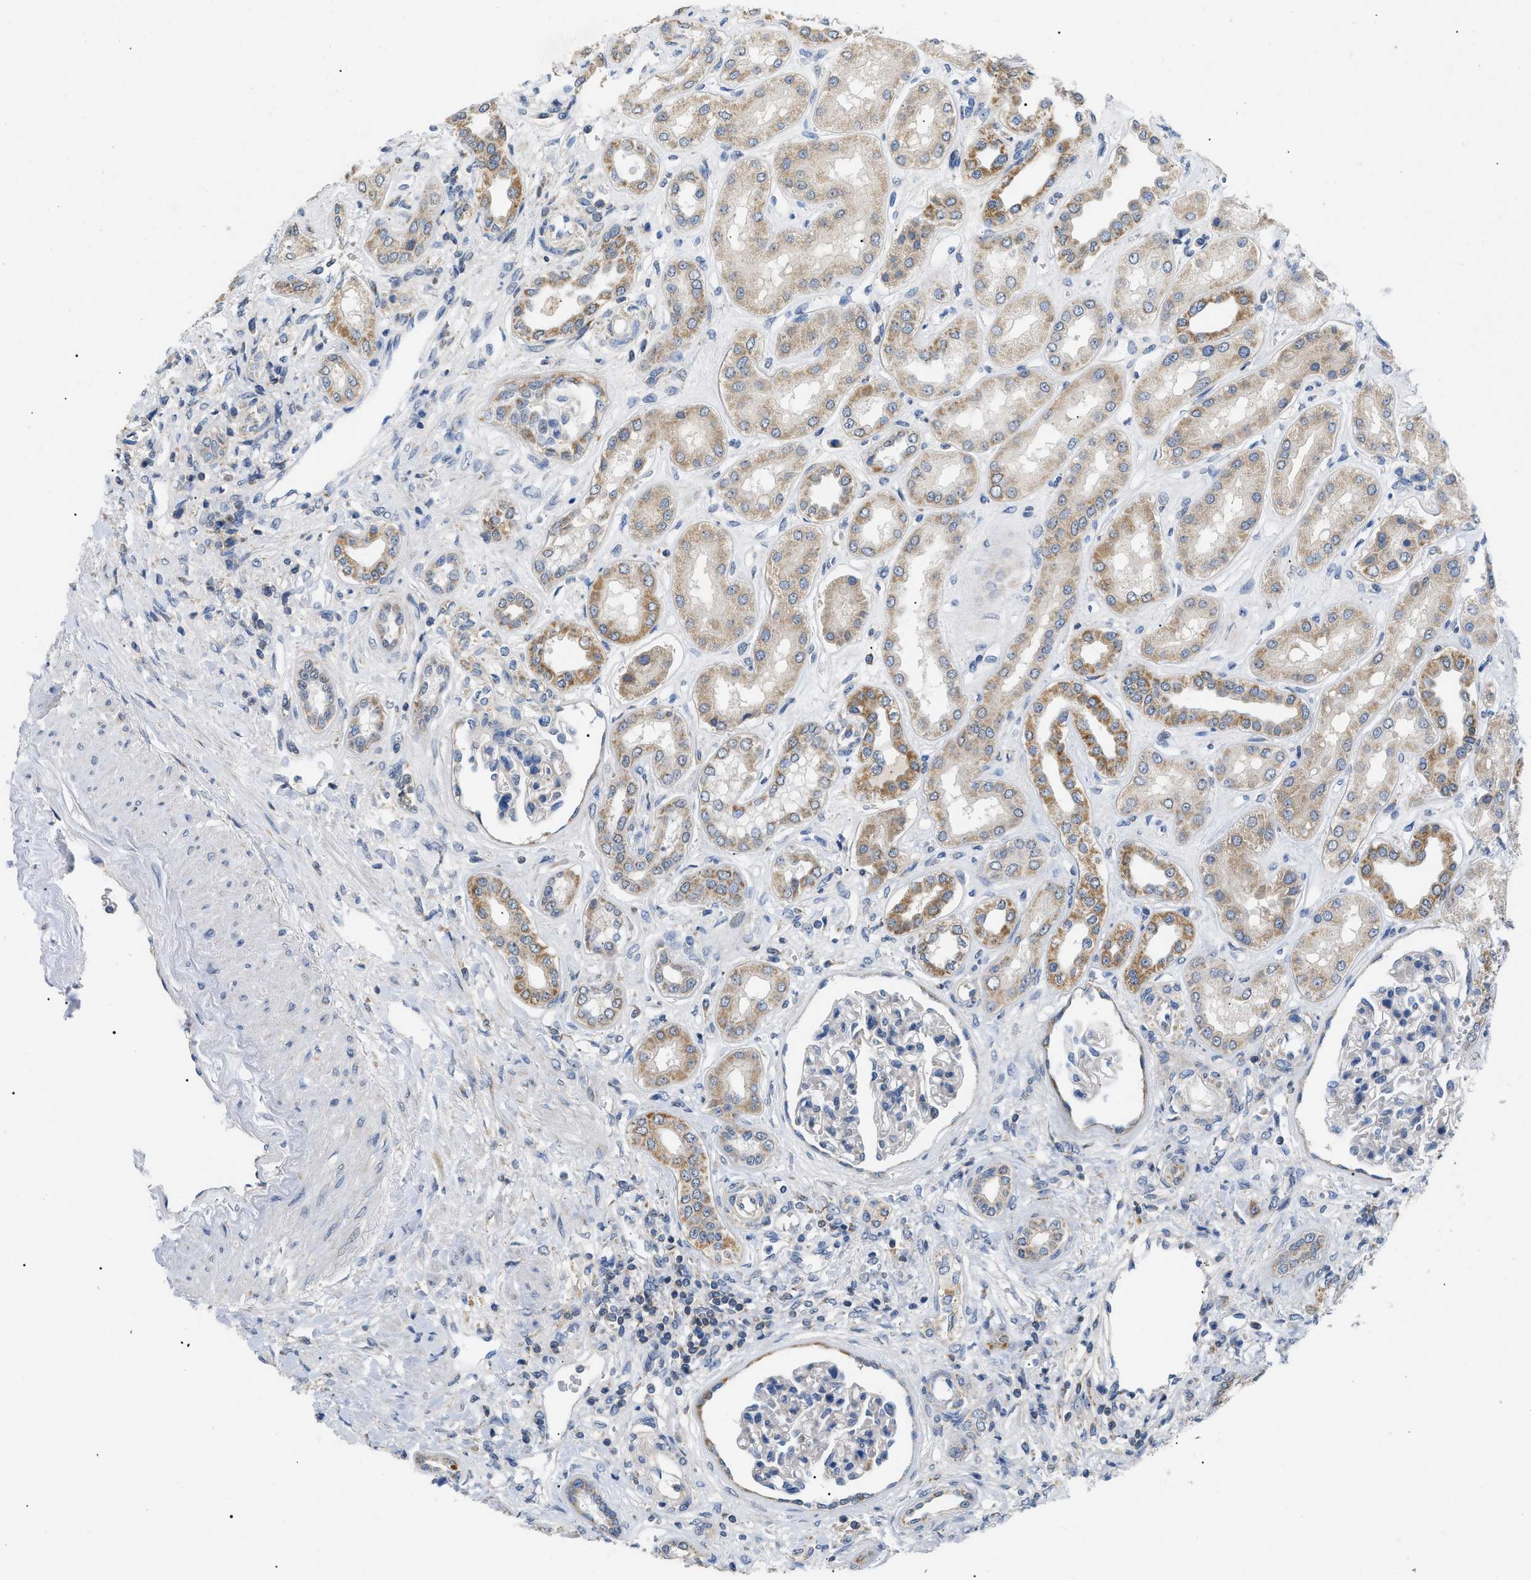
{"staining": {"intensity": "negative", "quantity": "none", "location": "none"}, "tissue": "kidney", "cell_type": "Cells in glomeruli", "image_type": "normal", "snomed": [{"axis": "morphology", "description": "Normal tissue, NOS"}, {"axis": "topography", "description": "Kidney"}], "caption": "A high-resolution histopathology image shows IHC staining of normal kidney, which exhibits no significant positivity in cells in glomeruli.", "gene": "TOMM6", "patient": {"sex": "male", "age": 59}}